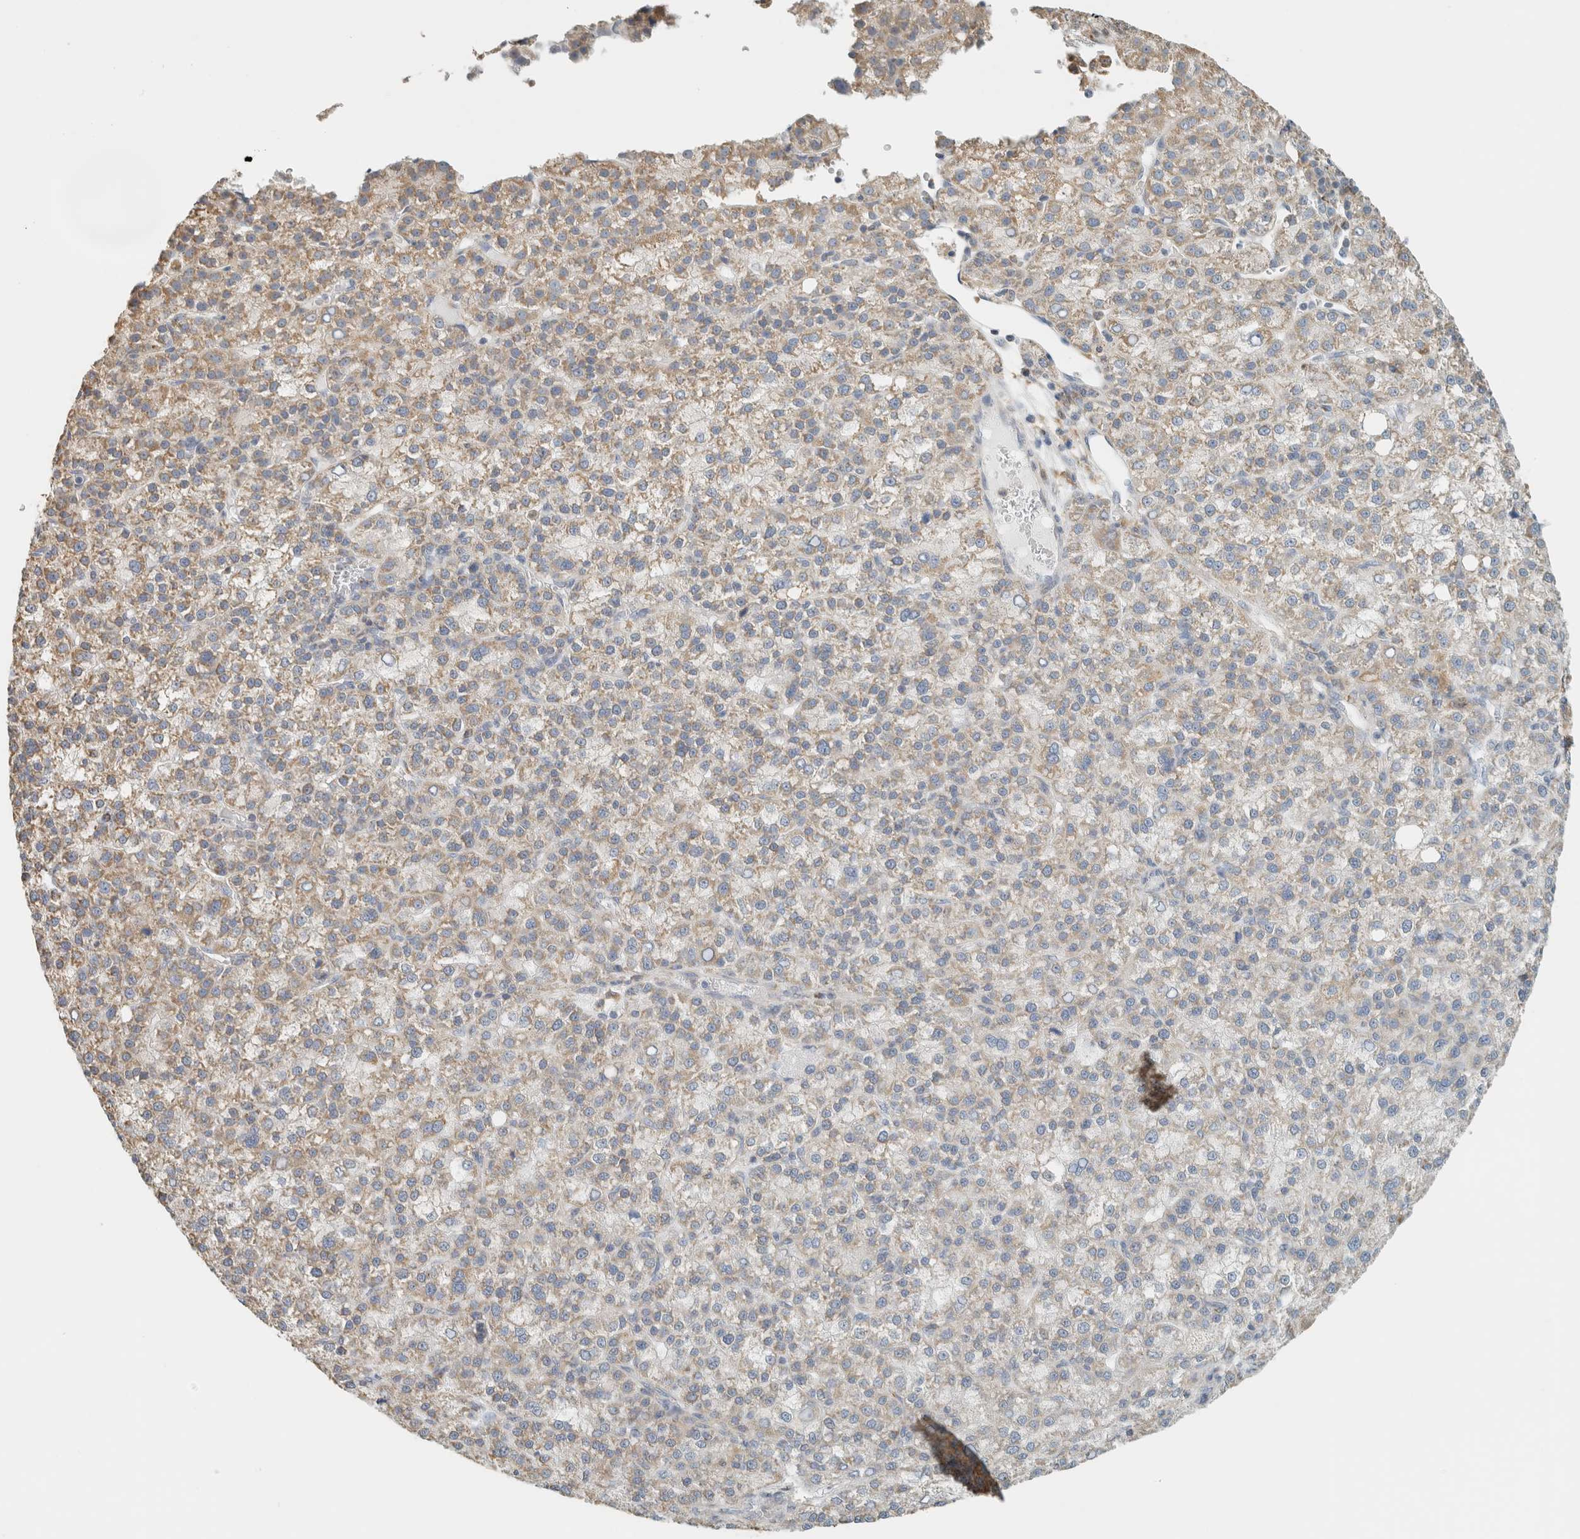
{"staining": {"intensity": "weak", "quantity": "25%-75%", "location": "cytoplasmic/membranous"}, "tissue": "liver cancer", "cell_type": "Tumor cells", "image_type": "cancer", "snomed": [{"axis": "morphology", "description": "Carcinoma, Hepatocellular, NOS"}, {"axis": "topography", "description": "Liver"}], "caption": "Approximately 25%-75% of tumor cells in human liver cancer (hepatocellular carcinoma) exhibit weak cytoplasmic/membranous protein expression as visualized by brown immunohistochemical staining.", "gene": "CAPG", "patient": {"sex": "female", "age": 58}}